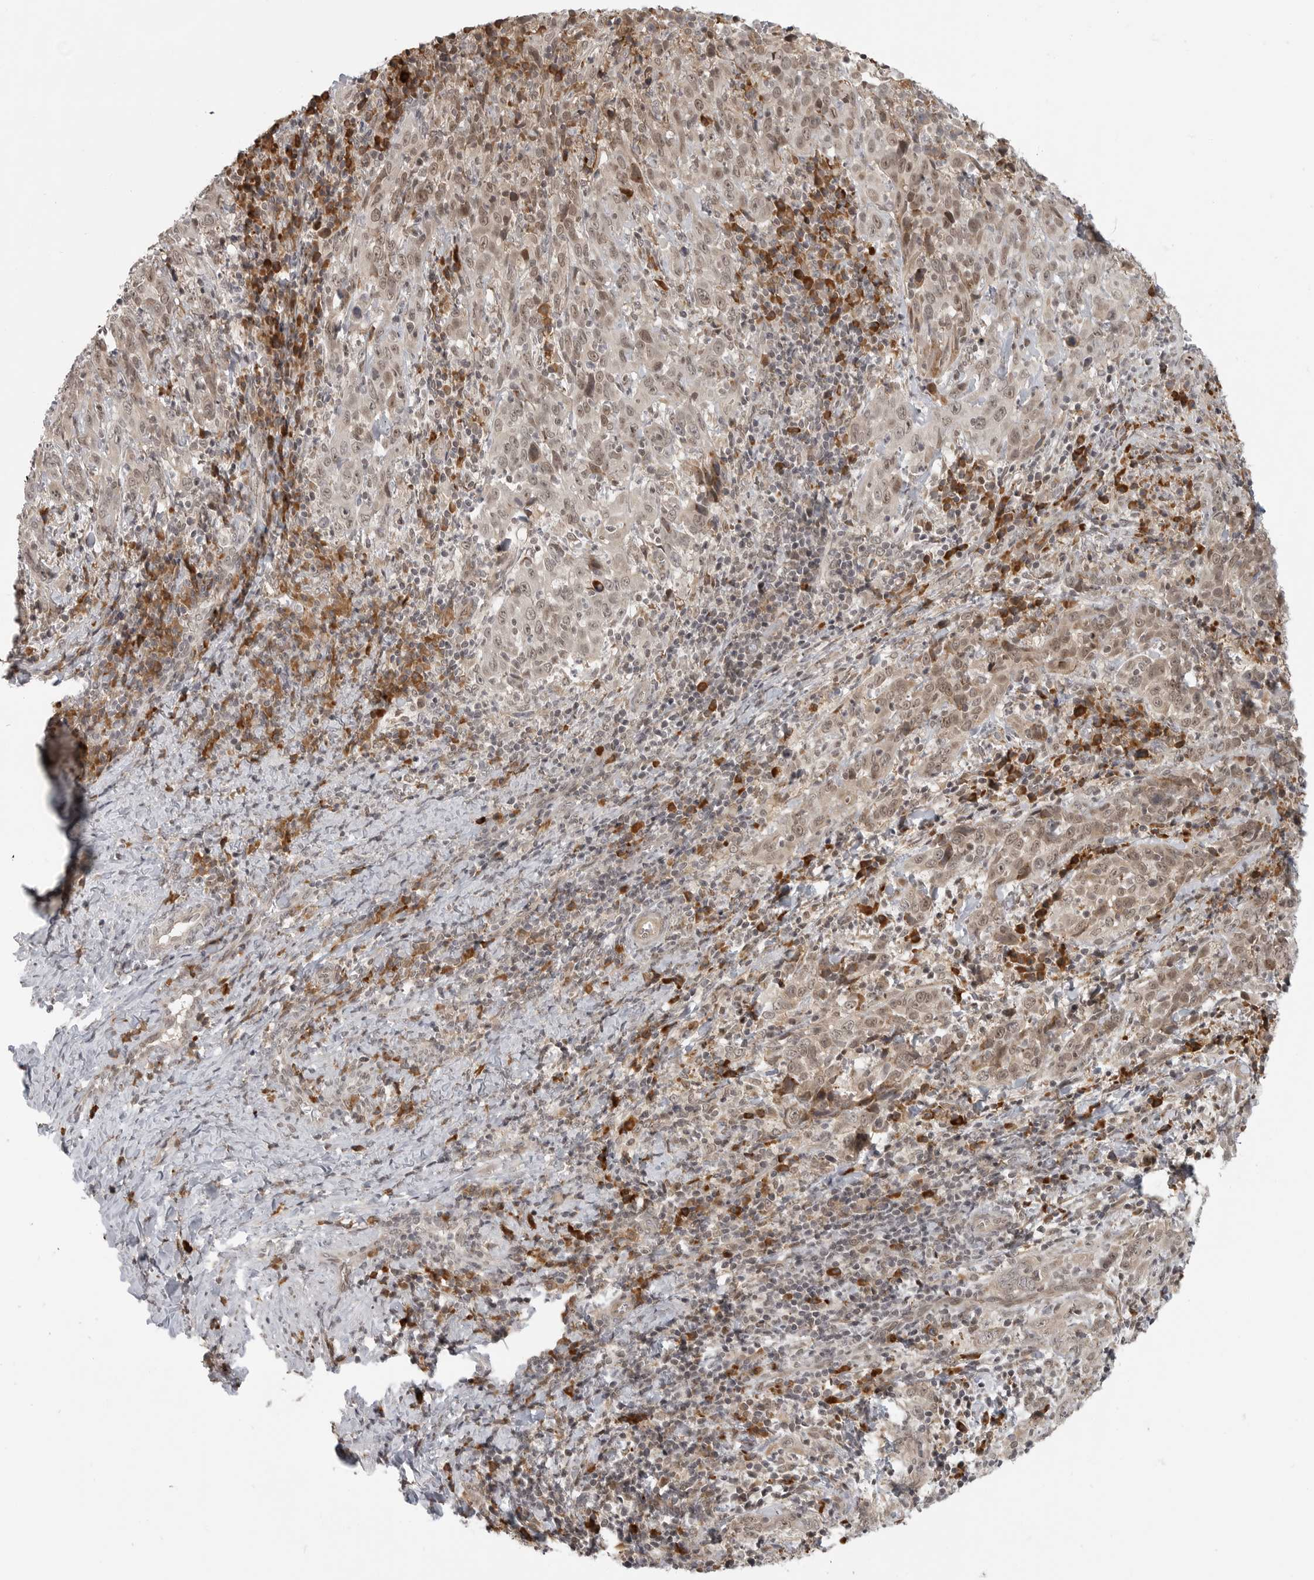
{"staining": {"intensity": "weak", "quantity": ">75%", "location": "cytoplasmic/membranous,nuclear"}, "tissue": "cervical cancer", "cell_type": "Tumor cells", "image_type": "cancer", "snomed": [{"axis": "morphology", "description": "Squamous cell carcinoma, NOS"}, {"axis": "topography", "description": "Cervix"}], "caption": "A histopathology image showing weak cytoplasmic/membranous and nuclear positivity in about >75% of tumor cells in cervical cancer, as visualized by brown immunohistochemical staining.", "gene": "CEP295NL", "patient": {"sex": "female", "age": 46}}